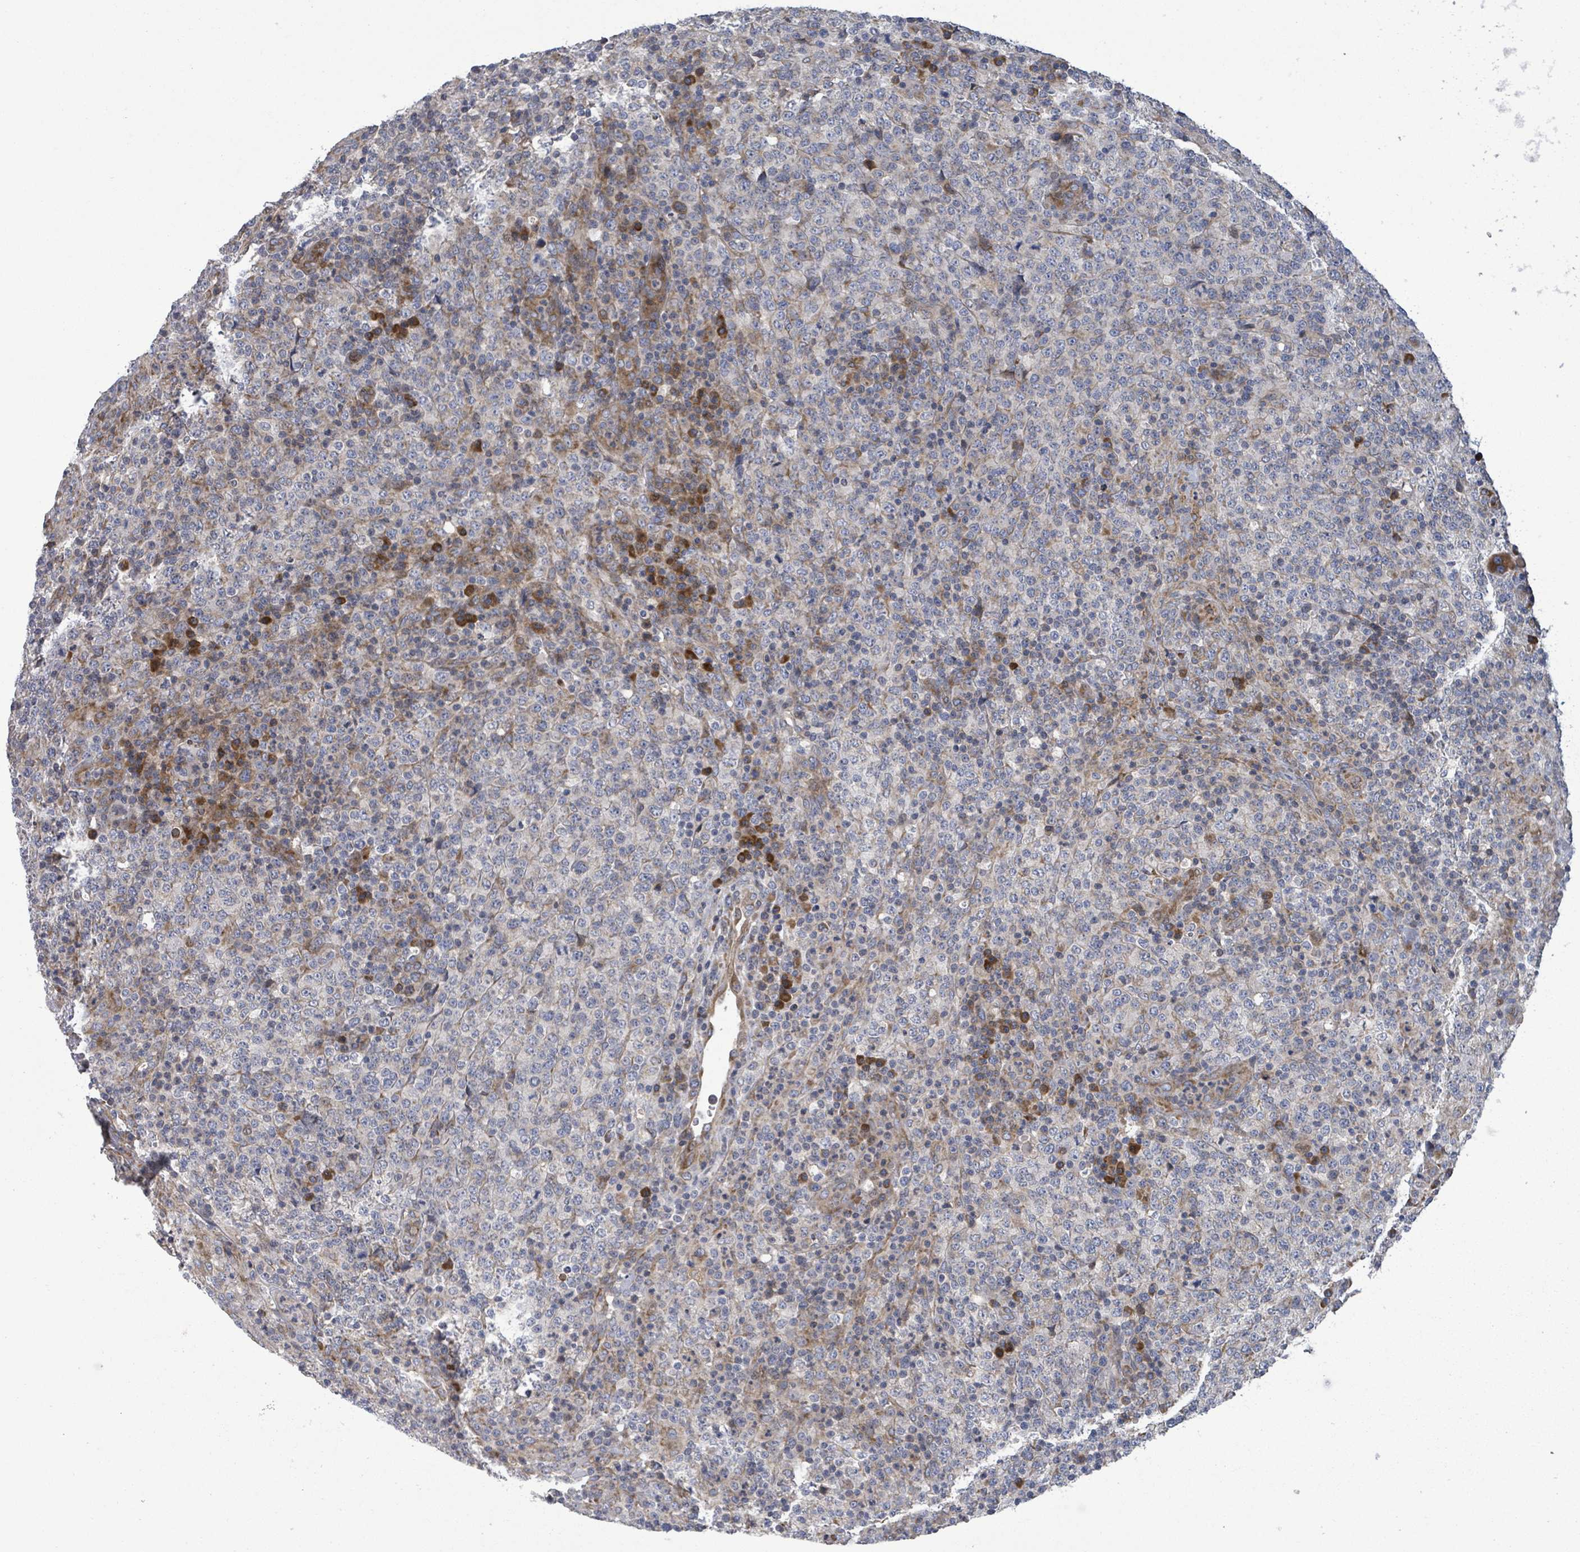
{"staining": {"intensity": "negative", "quantity": "none", "location": "none"}, "tissue": "lymphoma", "cell_type": "Tumor cells", "image_type": "cancer", "snomed": [{"axis": "morphology", "description": "Malignant lymphoma, non-Hodgkin's type, High grade"}, {"axis": "topography", "description": "Lymph node"}], "caption": "IHC of human malignant lymphoma, non-Hodgkin's type (high-grade) reveals no expression in tumor cells.", "gene": "NOMO1", "patient": {"sex": "male", "age": 54}}